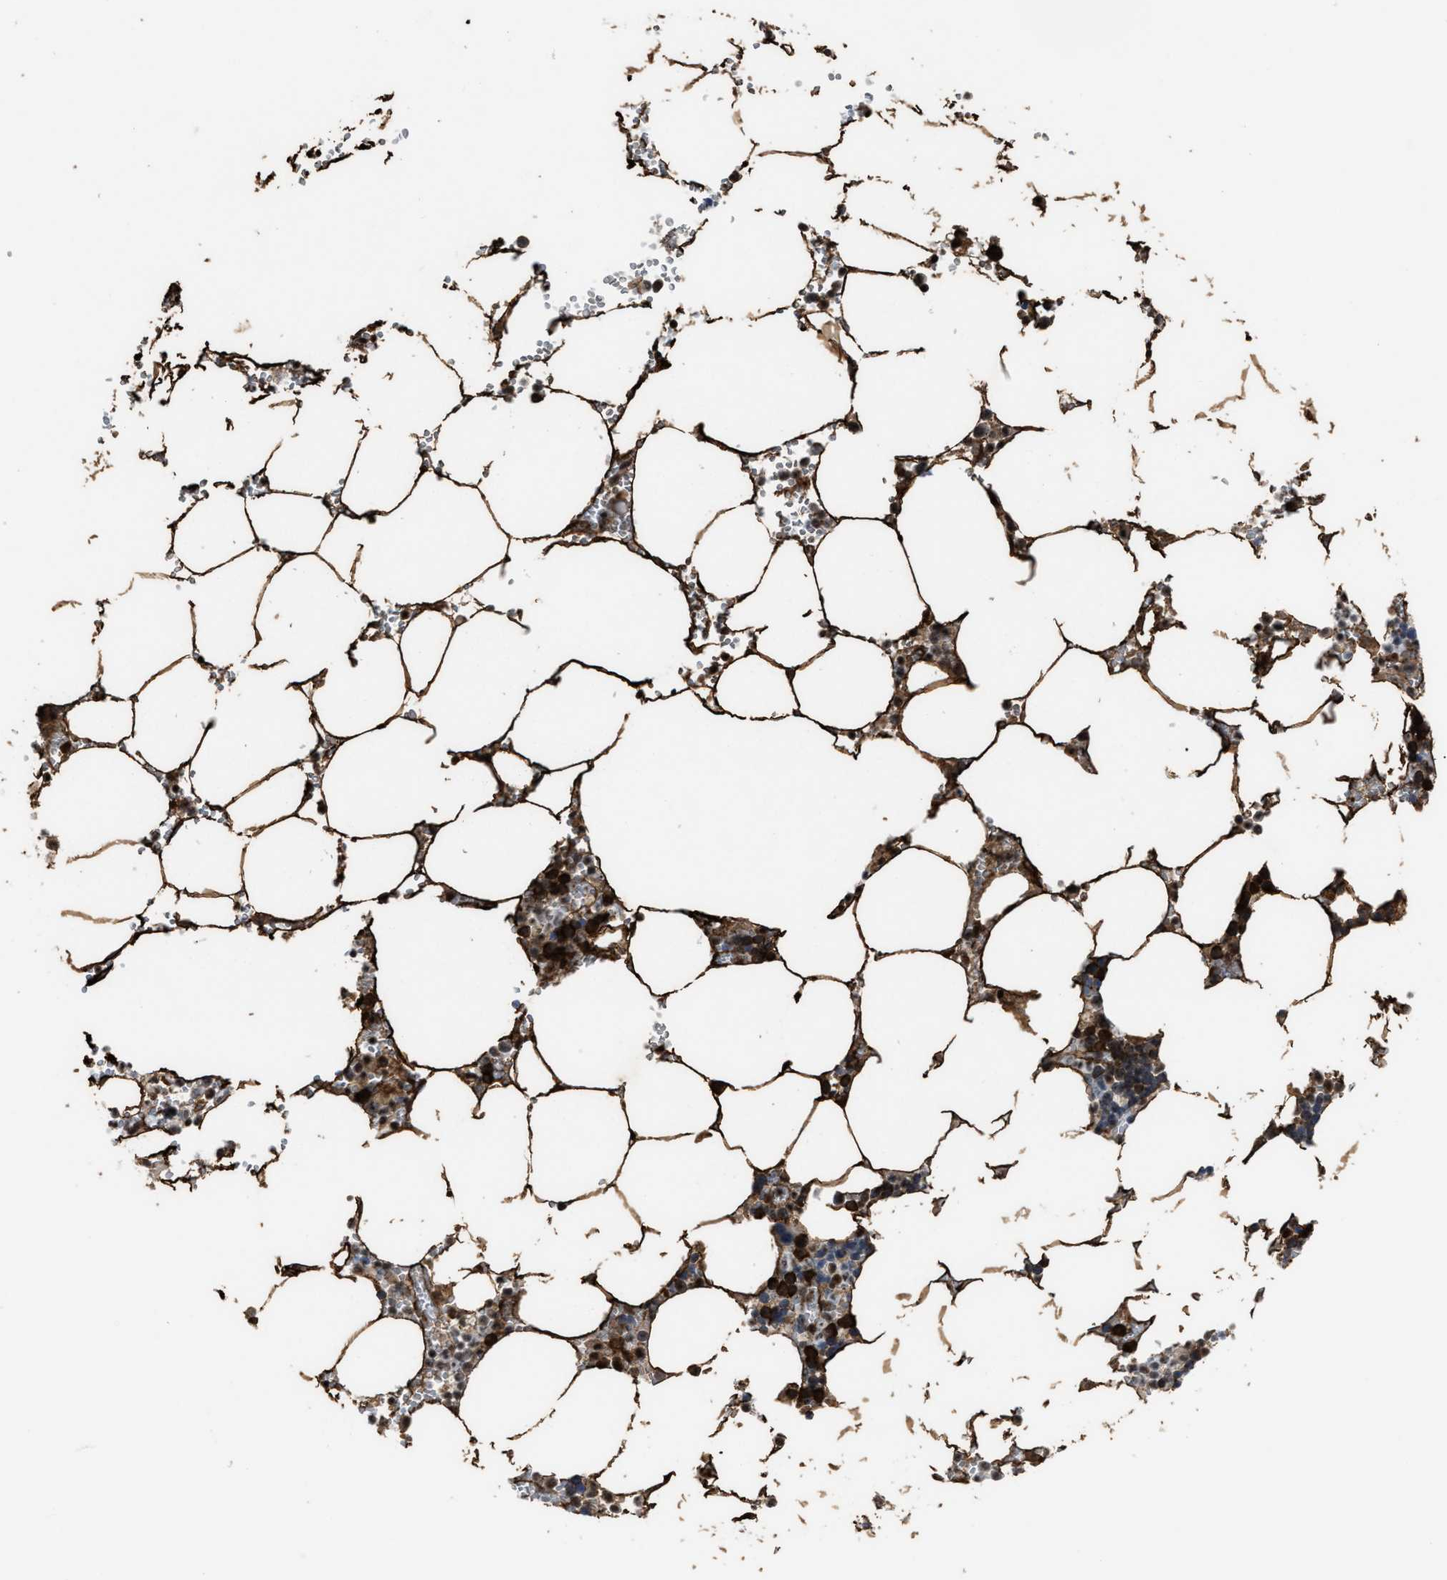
{"staining": {"intensity": "strong", "quantity": "<25%", "location": "nuclear"}, "tissue": "bone marrow", "cell_type": "Hematopoietic cells", "image_type": "normal", "snomed": [{"axis": "morphology", "description": "Normal tissue, NOS"}, {"axis": "topography", "description": "Bone marrow"}], "caption": "Strong nuclear positivity is present in approximately <25% of hematopoietic cells in benign bone marrow.", "gene": "DDX5", "patient": {"sex": "male", "age": 70}}